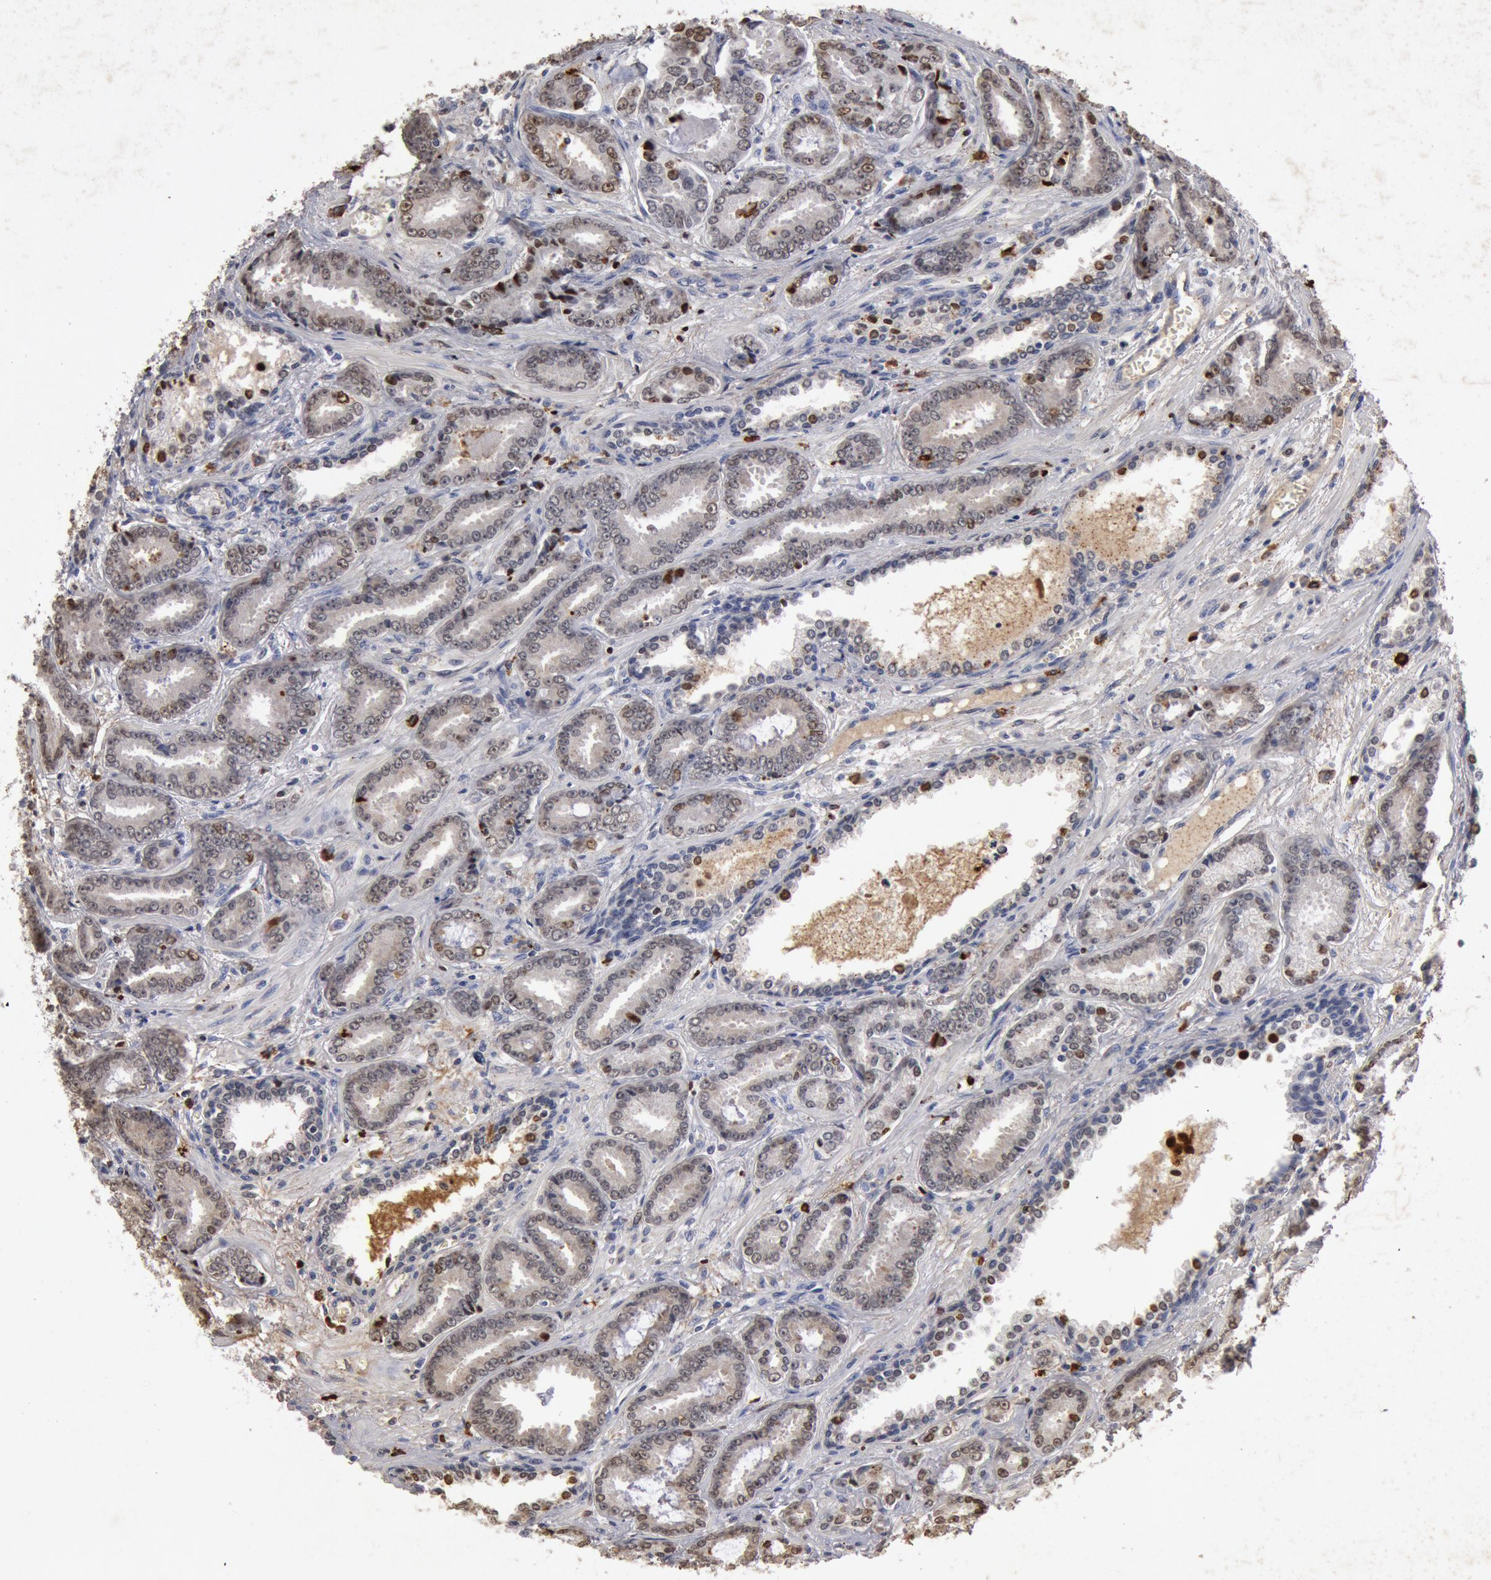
{"staining": {"intensity": "moderate", "quantity": "25%-75%", "location": "nuclear"}, "tissue": "prostate cancer", "cell_type": "Tumor cells", "image_type": "cancer", "snomed": [{"axis": "morphology", "description": "Adenocarcinoma, Low grade"}, {"axis": "topography", "description": "Prostate"}], "caption": "This photomicrograph demonstrates IHC staining of low-grade adenocarcinoma (prostate), with medium moderate nuclear staining in about 25%-75% of tumor cells.", "gene": "FOXA2", "patient": {"sex": "male", "age": 65}}